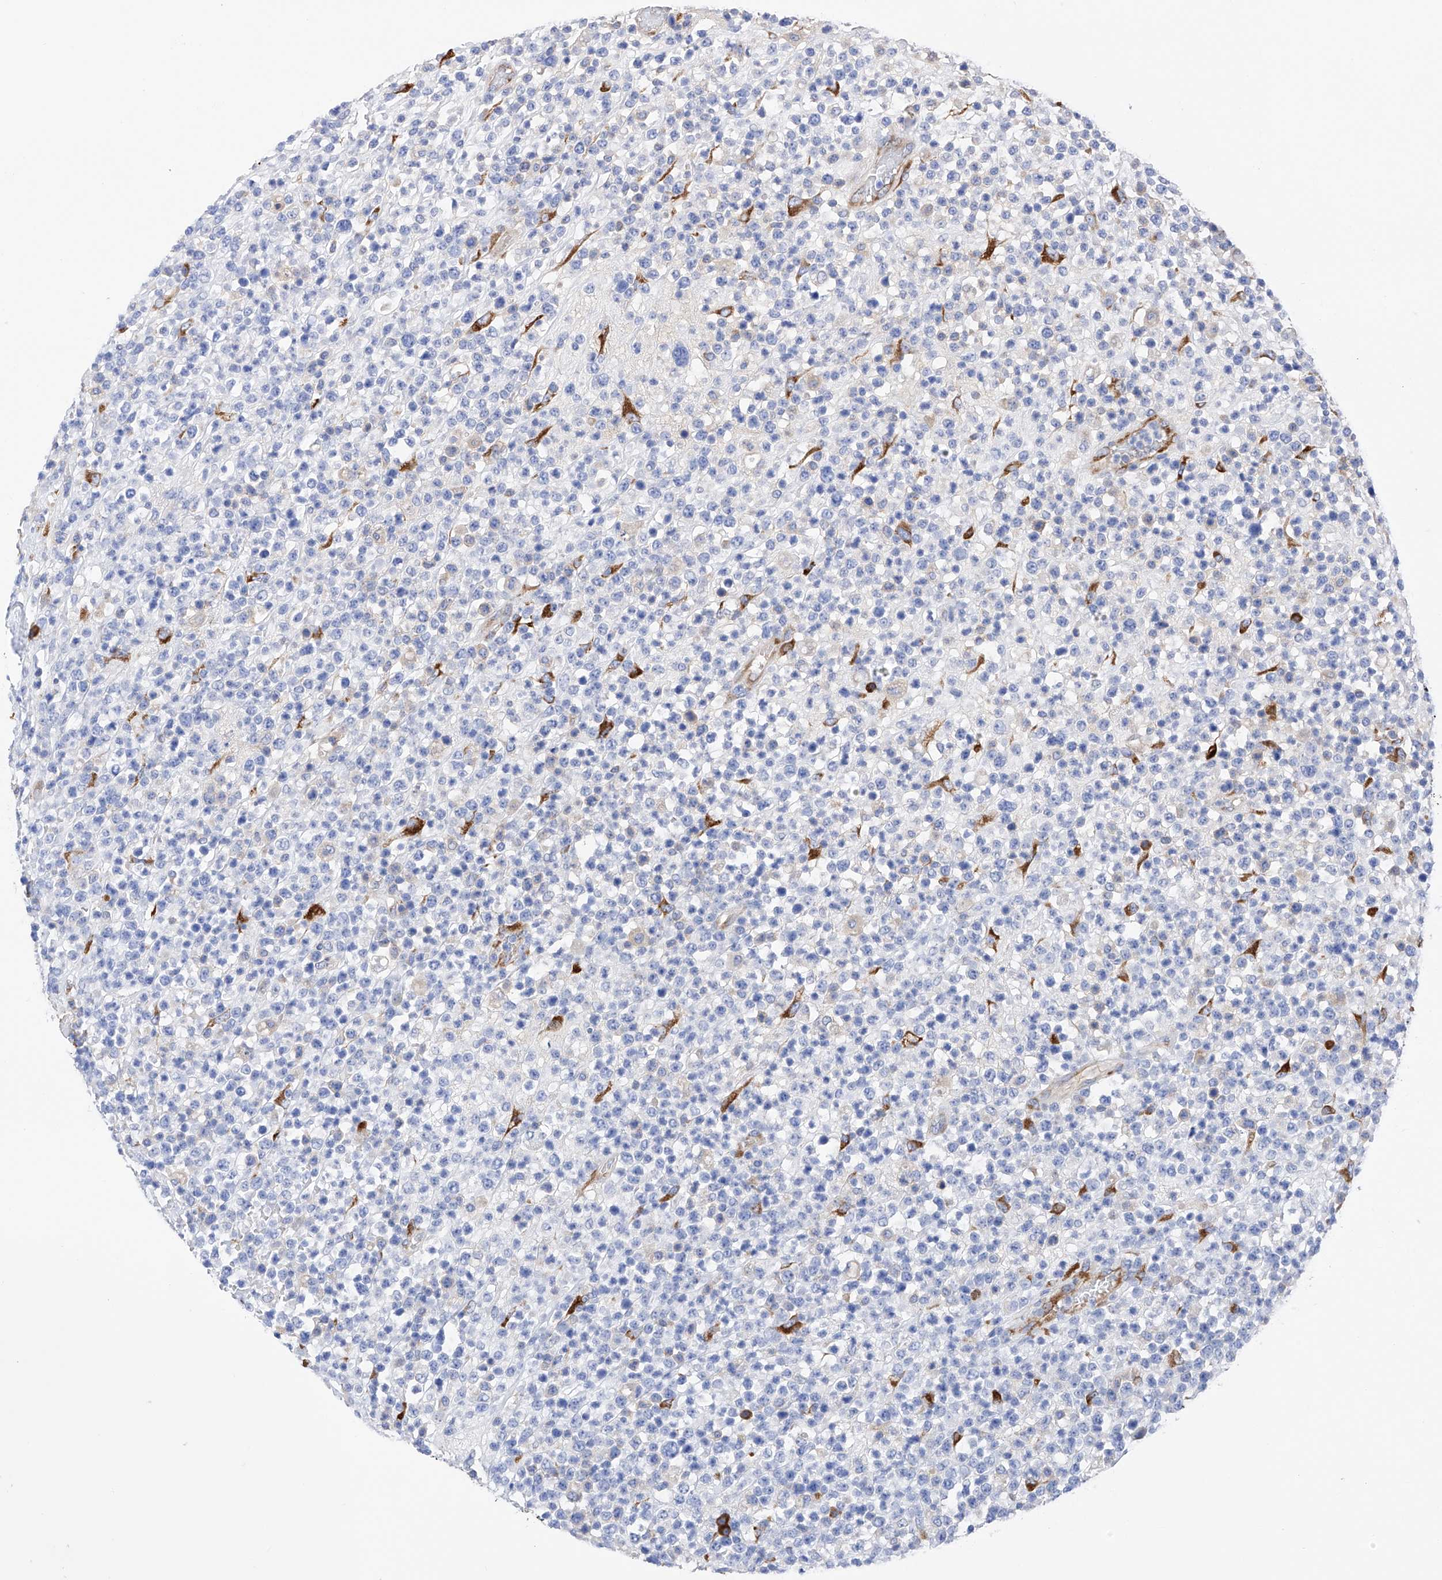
{"staining": {"intensity": "negative", "quantity": "none", "location": "none"}, "tissue": "lymphoma", "cell_type": "Tumor cells", "image_type": "cancer", "snomed": [{"axis": "morphology", "description": "Malignant lymphoma, non-Hodgkin's type, High grade"}, {"axis": "topography", "description": "Colon"}], "caption": "The histopathology image exhibits no significant expression in tumor cells of lymphoma. (DAB (3,3'-diaminobenzidine) immunohistochemistry (IHC), high magnification).", "gene": "PDIA5", "patient": {"sex": "female", "age": 53}}